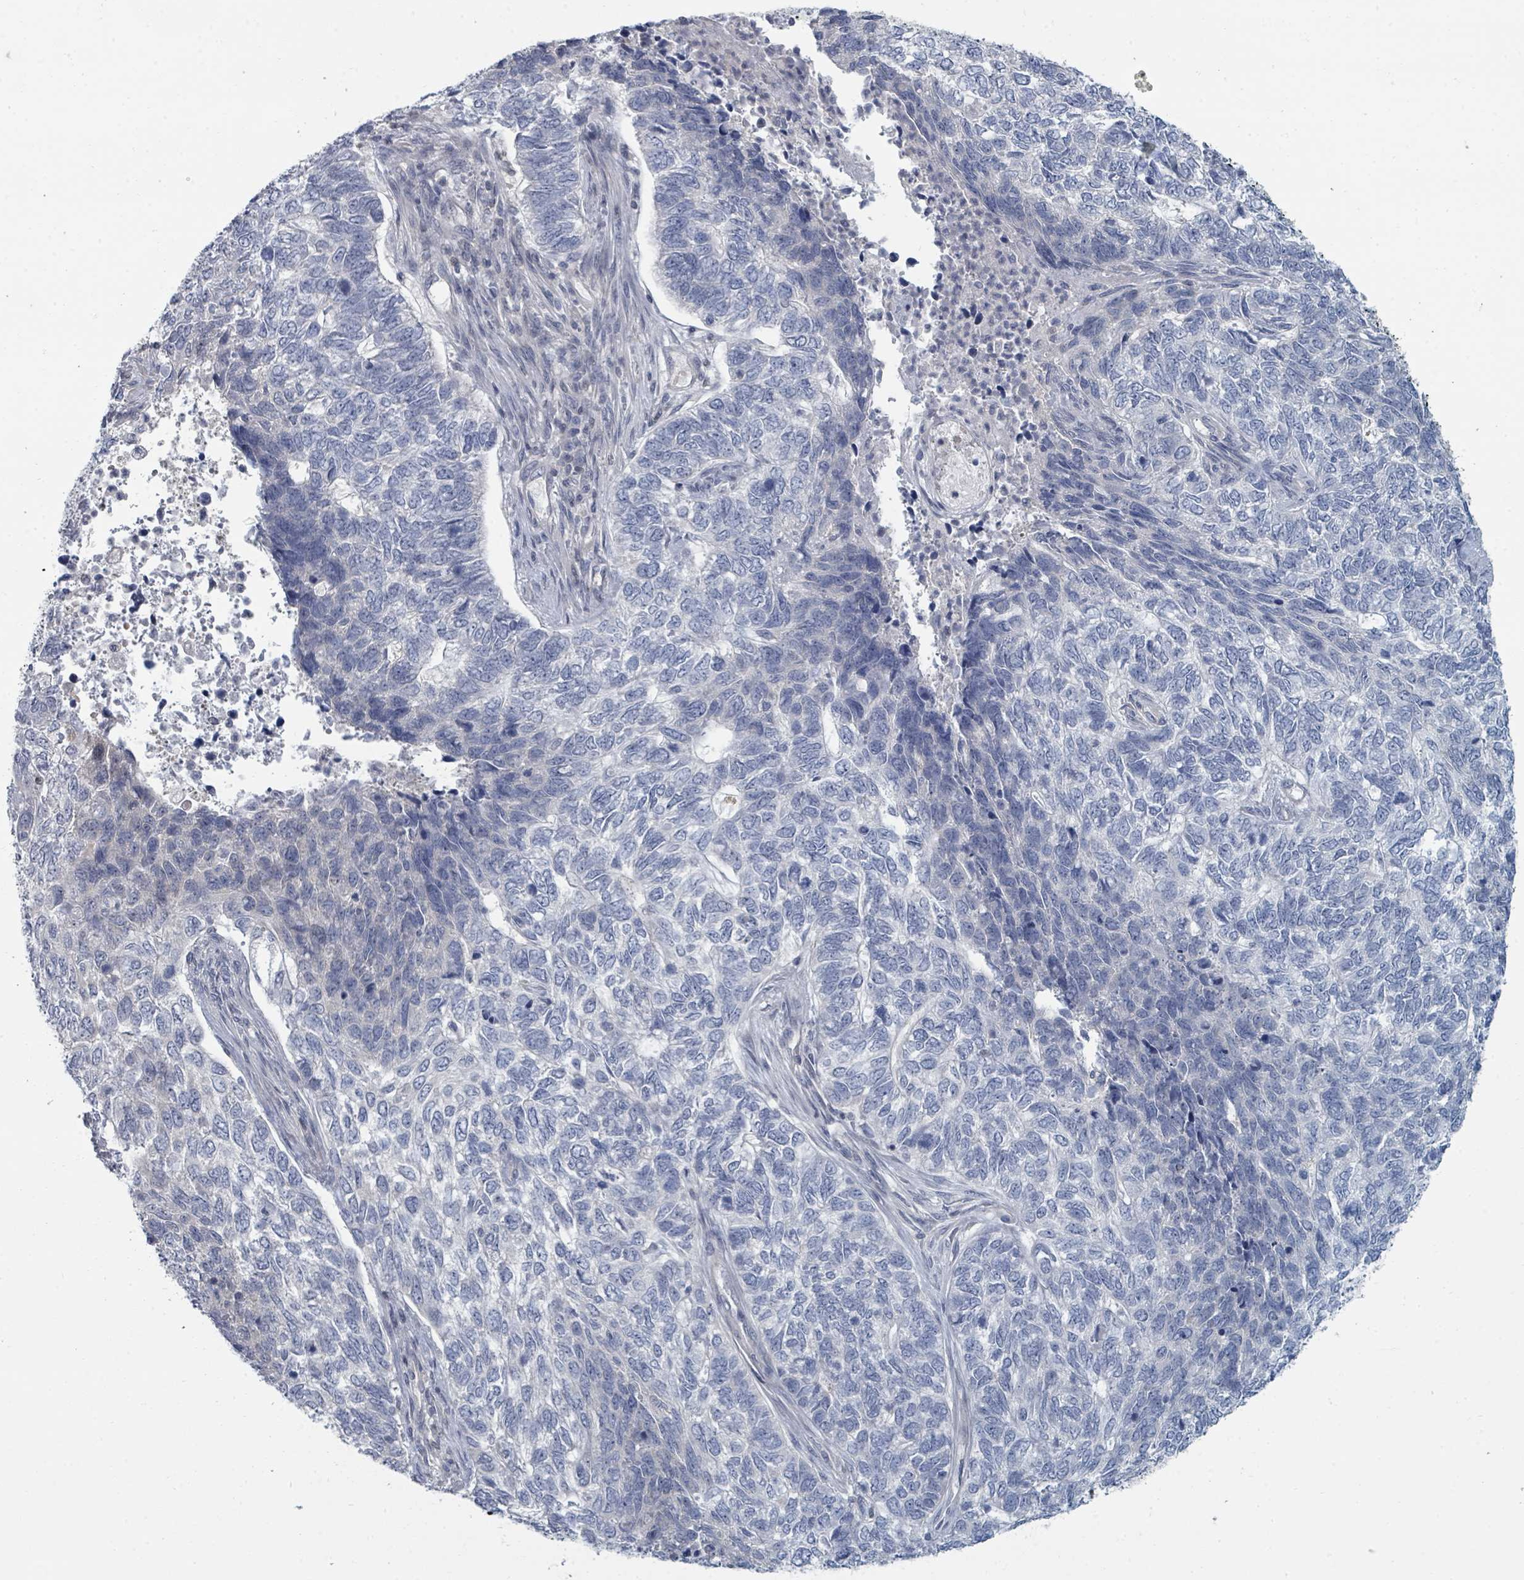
{"staining": {"intensity": "negative", "quantity": "none", "location": "none"}, "tissue": "skin cancer", "cell_type": "Tumor cells", "image_type": "cancer", "snomed": [{"axis": "morphology", "description": "Basal cell carcinoma"}, {"axis": "topography", "description": "Skin"}], "caption": "A micrograph of skin basal cell carcinoma stained for a protein exhibits no brown staining in tumor cells.", "gene": "SLC25A45", "patient": {"sex": "female", "age": 65}}